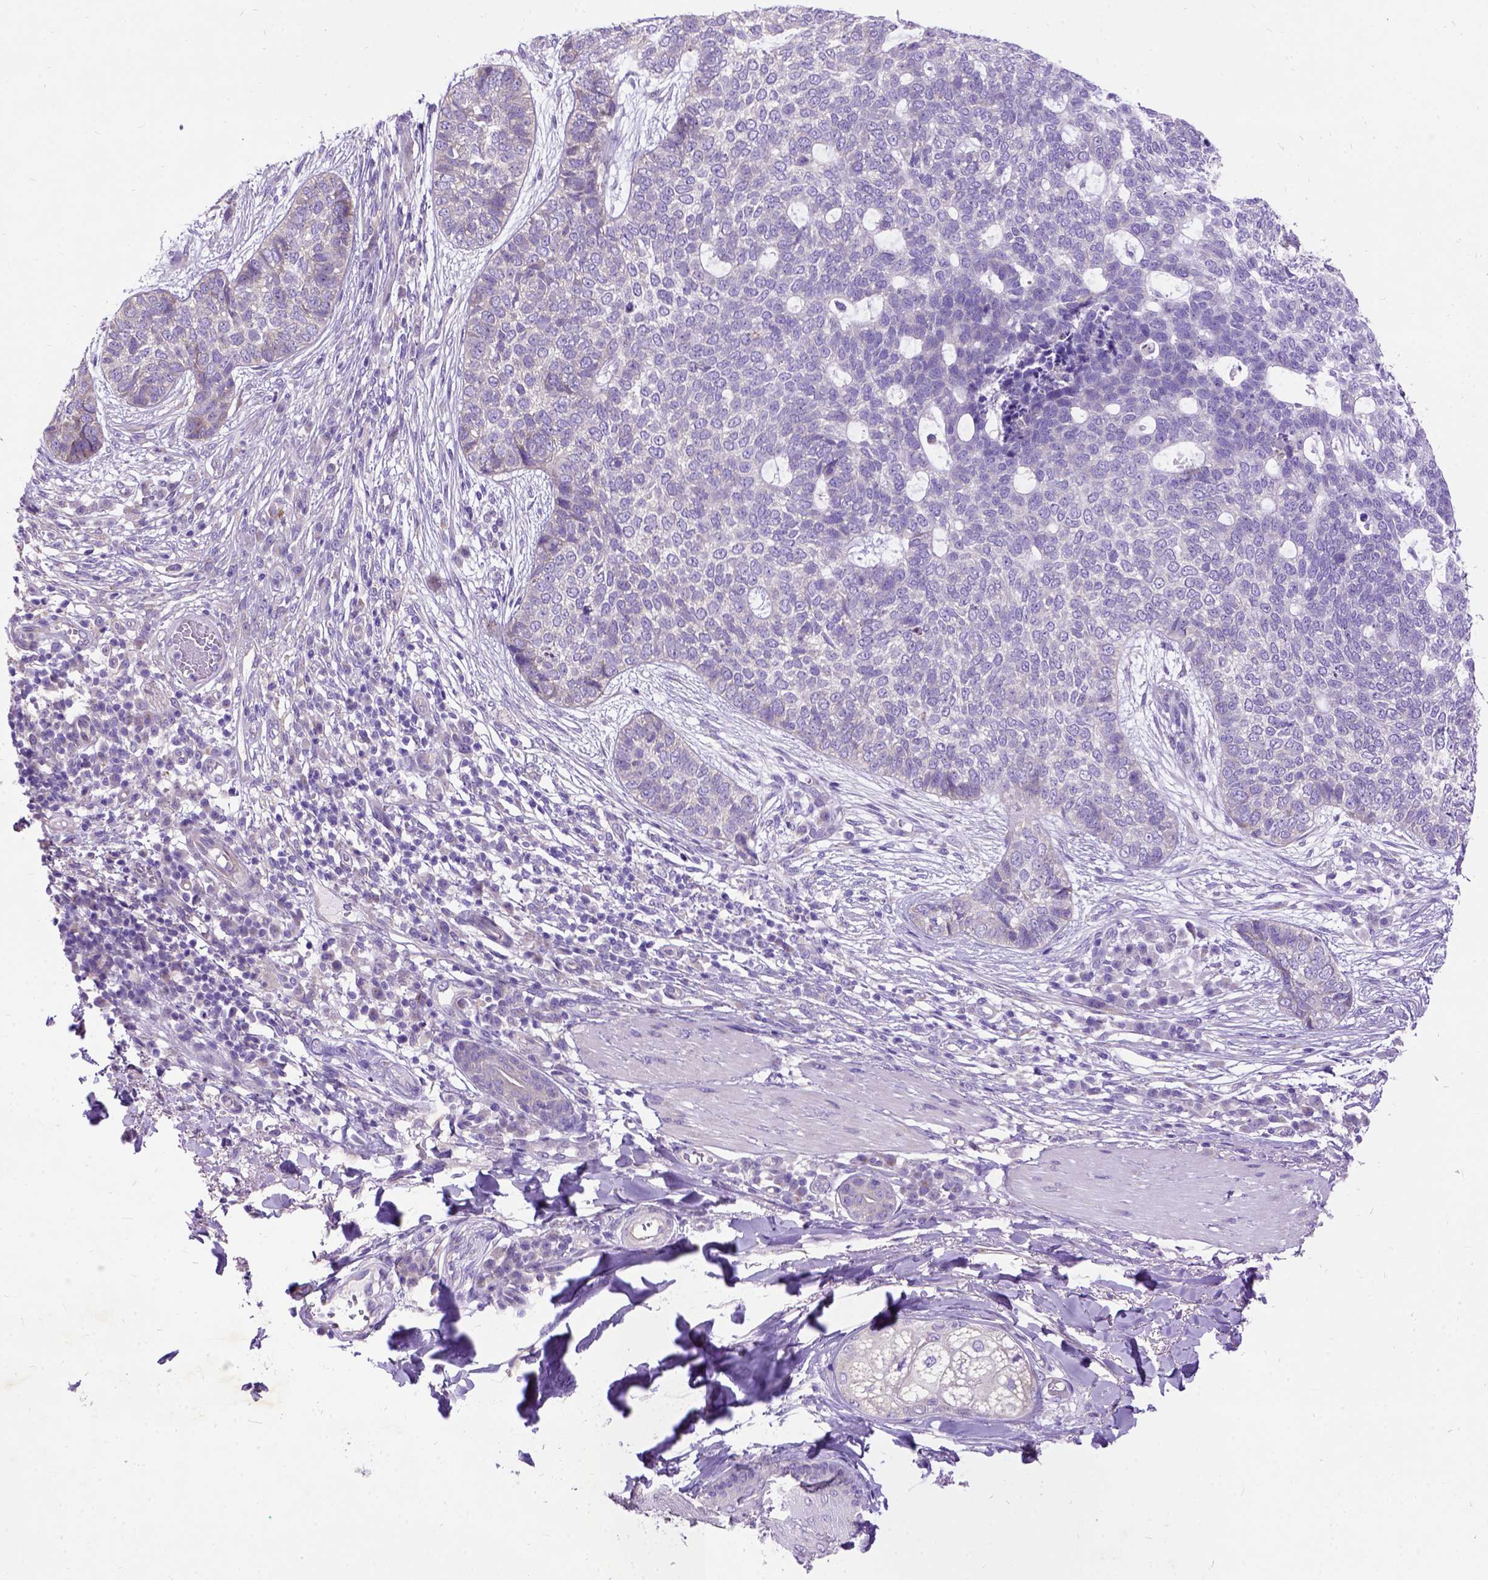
{"staining": {"intensity": "negative", "quantity": "none", "location": "none"}, "tissue": "skin cancer", "cell_type": "Tumor cells", "image_type": "cancer", "snomed": [{"axis": "morphology", "description": "Basal cell carcinoma"}, {"axis": "topography", "description": "Skin"}], "caption": "DAB immunohistochemical staining of human skin basal cell carcinoma demonstrates no significant staining in tumor cells. (DAB (3,3'-diaminobenzidine) immunohistochemistry (IHC), high magnification).", "gene": "CFAP54", "patient": {"sex": "female", "age": 69}}